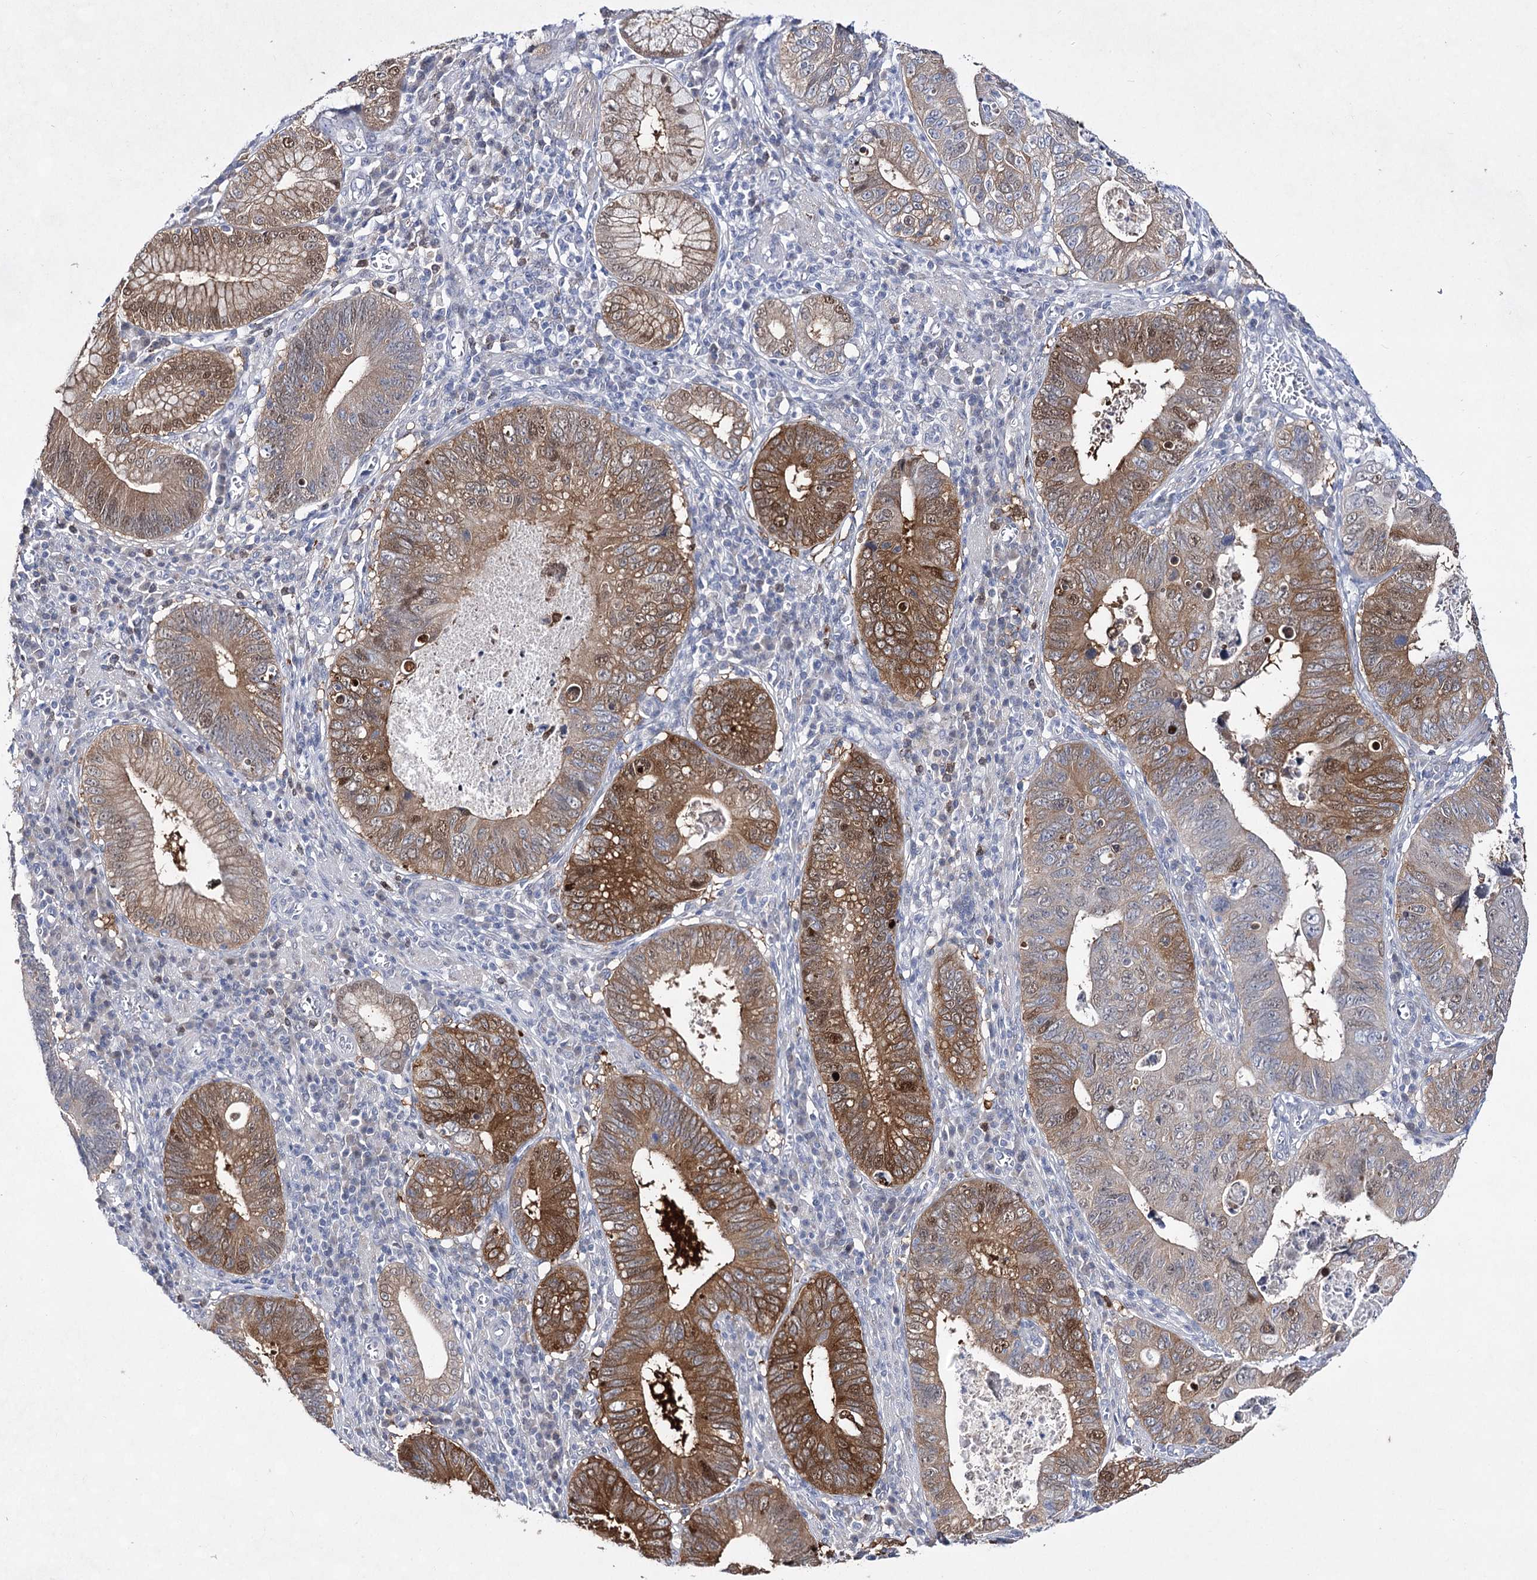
{"staining": {"intensity": "strong", "quantity": "25%-75%", "location": "cytoplasmic/membranous,nuclear"}, "tissue": "stomach cancer", "cell_type": "Tumor cells", "image_type": "cancer", "snomed": [{"axis": "morphology", "description": "Adenocarcinoma, NOS"}, {"axis": "topography", "description": "Stomach"}], "caption": "Immunohistochemistry (IHC) micrograph of human adenocarcinoma (stomach) stained for a protein (brown), which reveals high levels of strong cytoplasmic/membranous and nuclear staining in approximately 25%-75% of tumor cells.", "gene": "UGDH", "patient": {"sex": "male", "age": 59}}